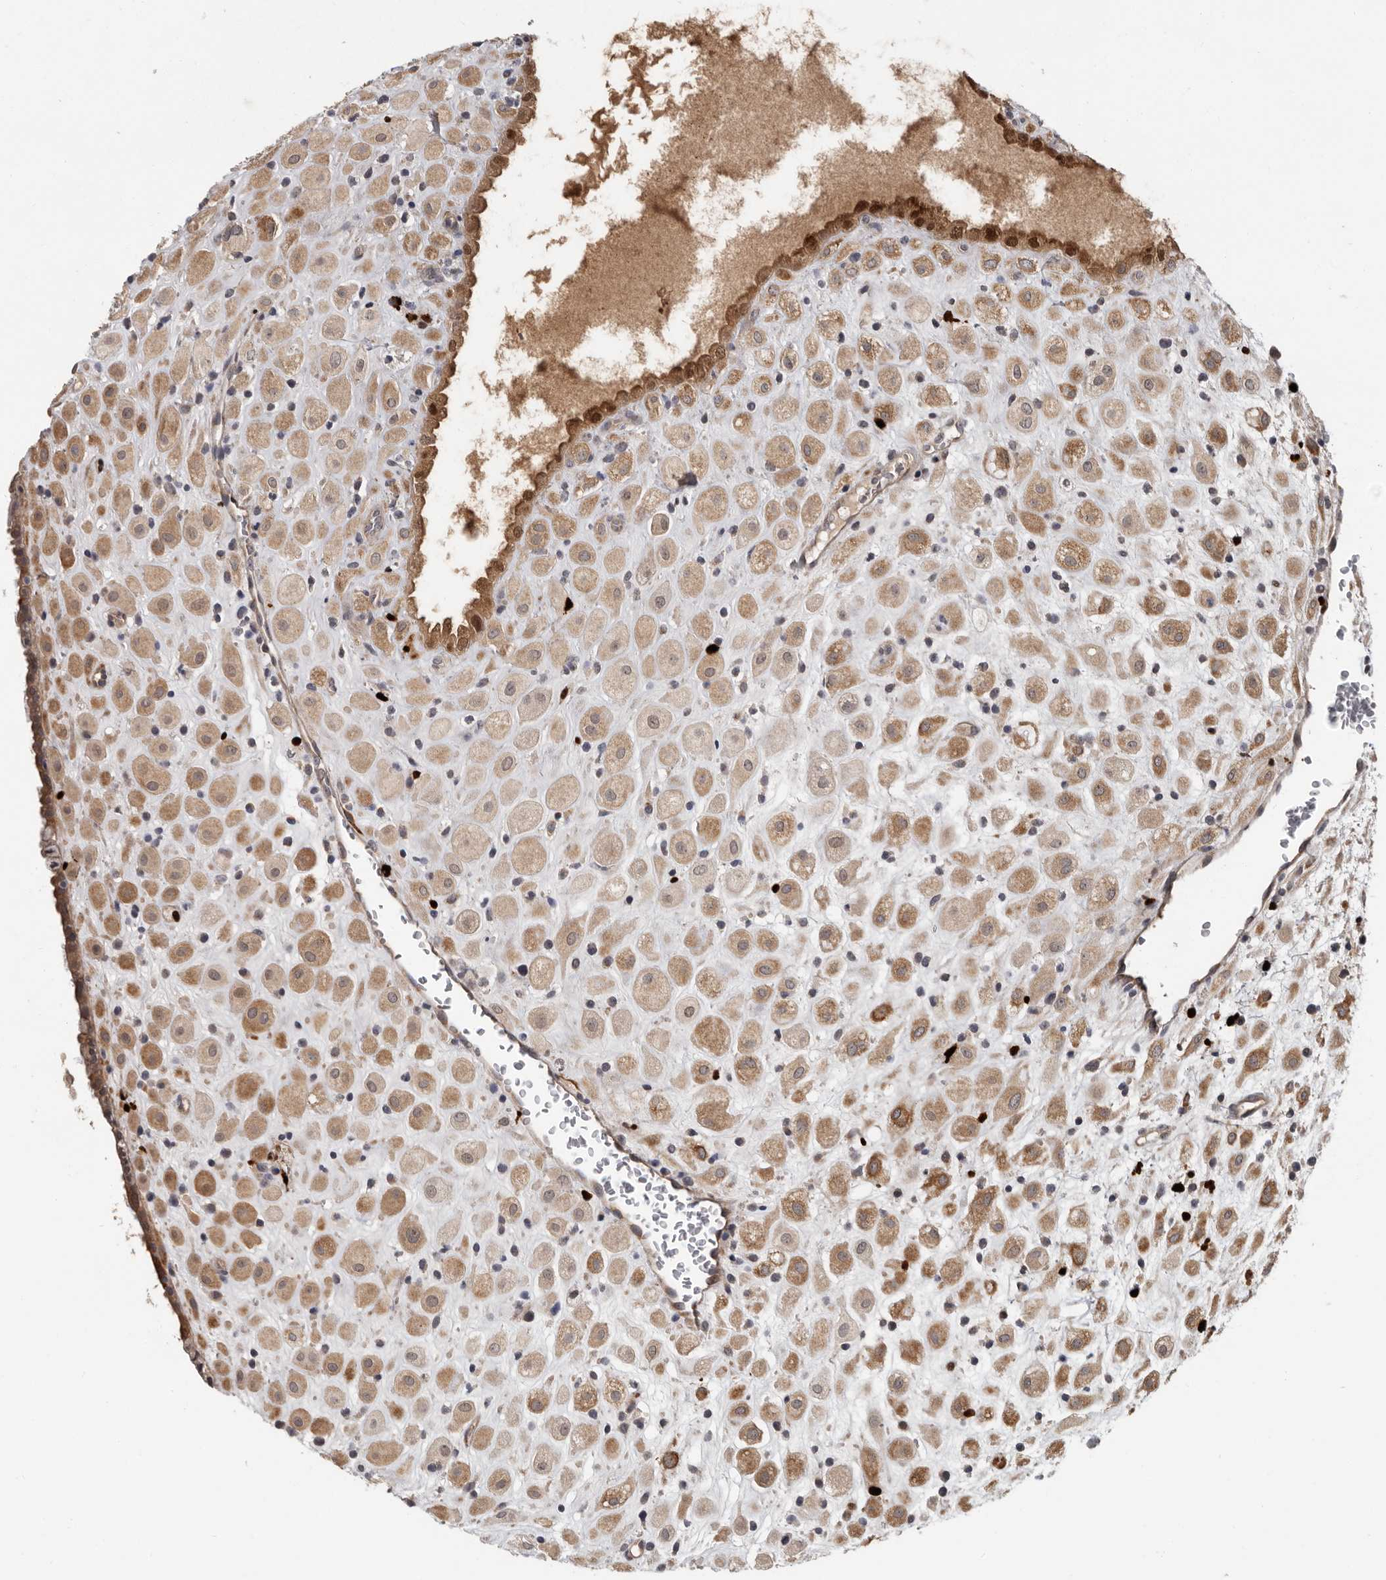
{"staining": {"intensity": "strong", "quantity": ">75%", "location": "cytoplasmic/membranous"}, "tissue": "placenta", "cell_type": "Decidual cells", "image_type": "normal", "snomed": [{"axis": "morphology", "description": "Normal tissue, NOS"}, {"axis": "topography", "description": "Placenta"}], "caption": "Immunohistochemical staining of benign placenta displays >75% levels of strong cytoplasmic/membranous protein staining in about >75% of decidual cells.", "gene": "MTF1", "patient": {"sex": "female", "age": 35}}